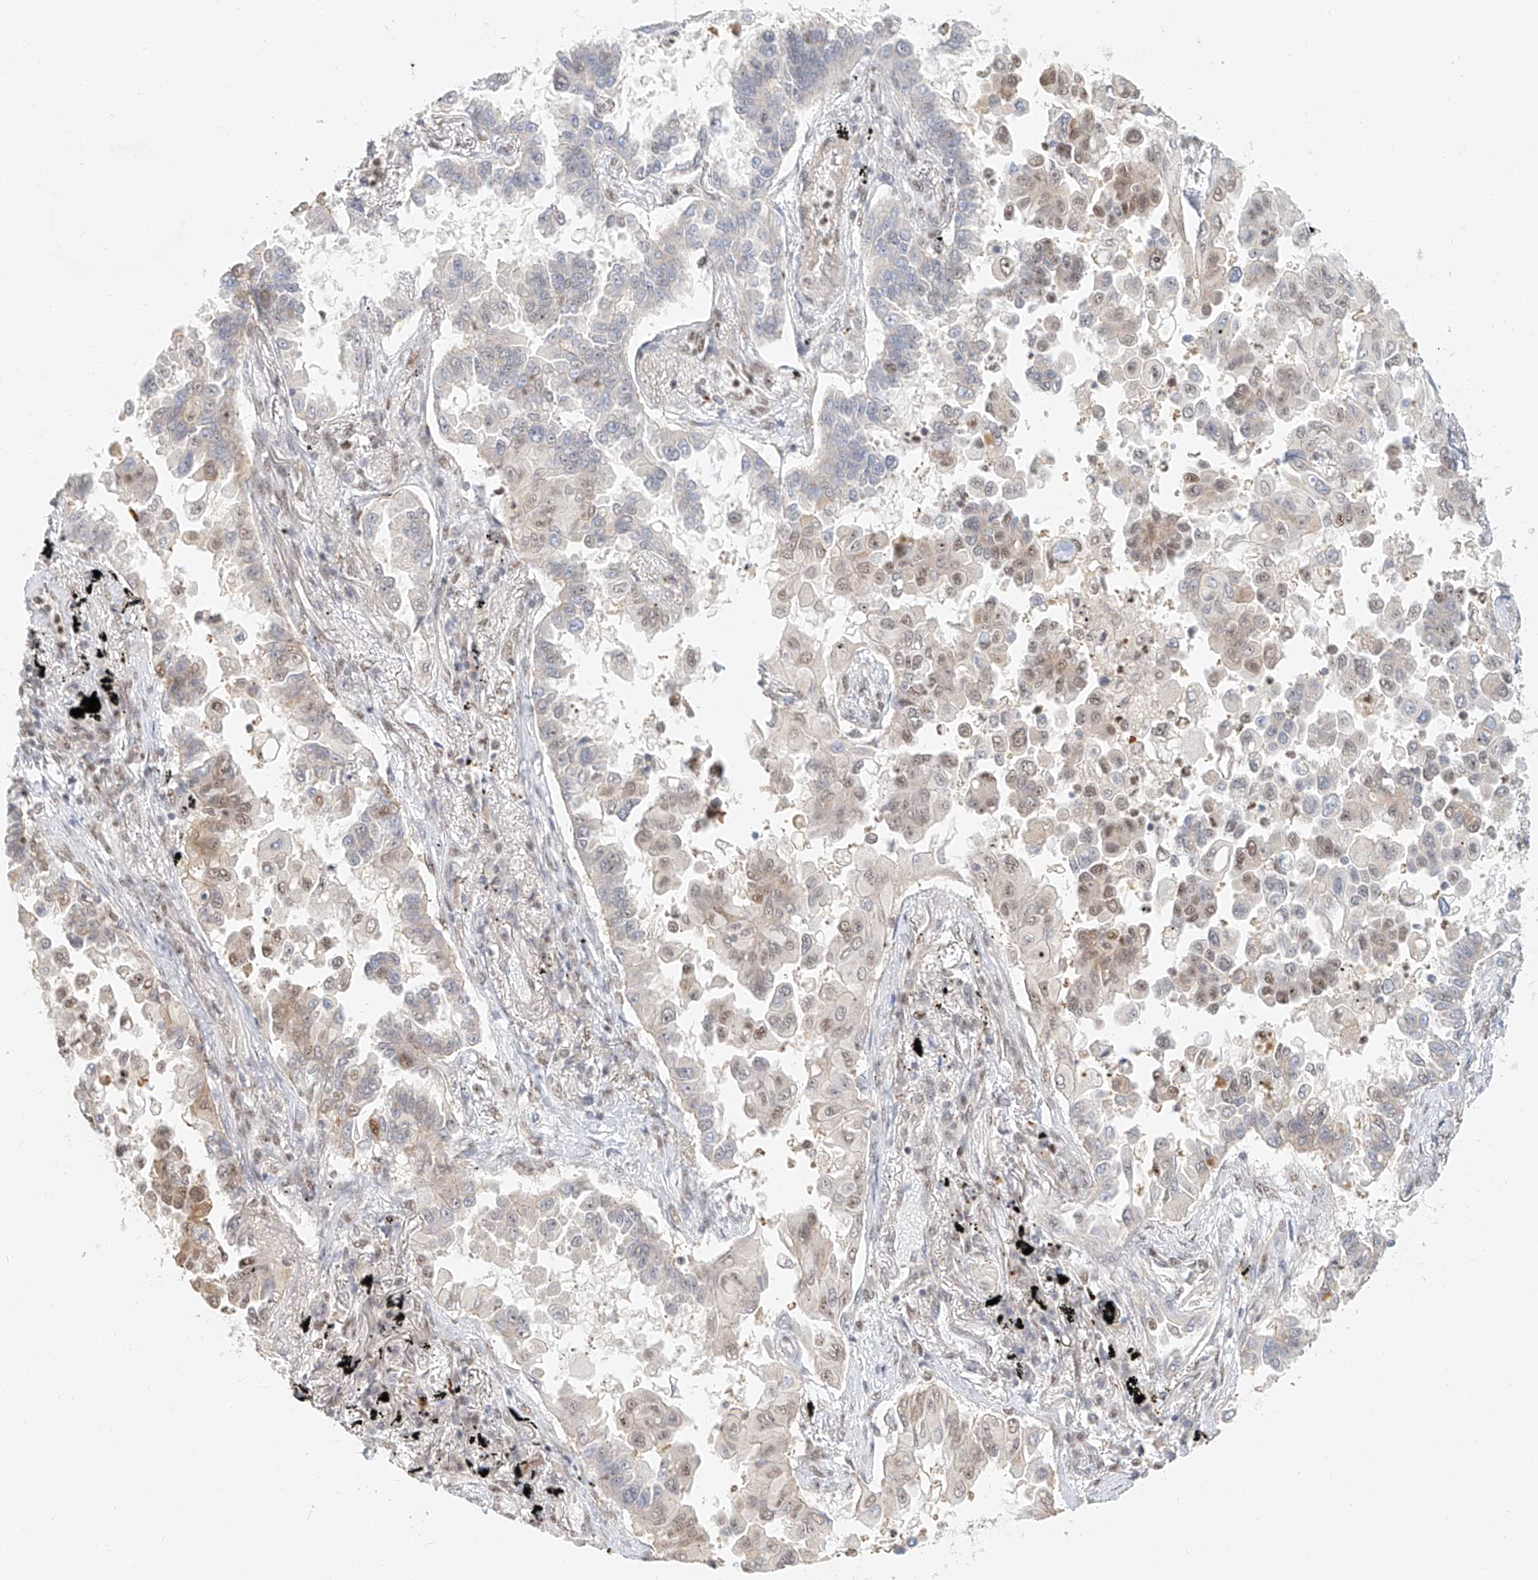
{"staining": {"intensity": "moderate", "quantity": "25%-75%", "location": "nuclear"}, "tissue": "lung cancer", "cell_type": "Tumor cells", "image_type": "cancer", "snomed": [{"axis": "morphology", "description": "Adenocarcinoma, NOS"}, {"axis": "topography", "description": "Lung"}], "caption": "Protein analysis of adenocarcinoma (lung) tissue exhibits moderate nuclear staining in approximately 25%-75% of tumor cells.", "gene": "CXorf58", "patient": {"sex": "female", "age": 67}}